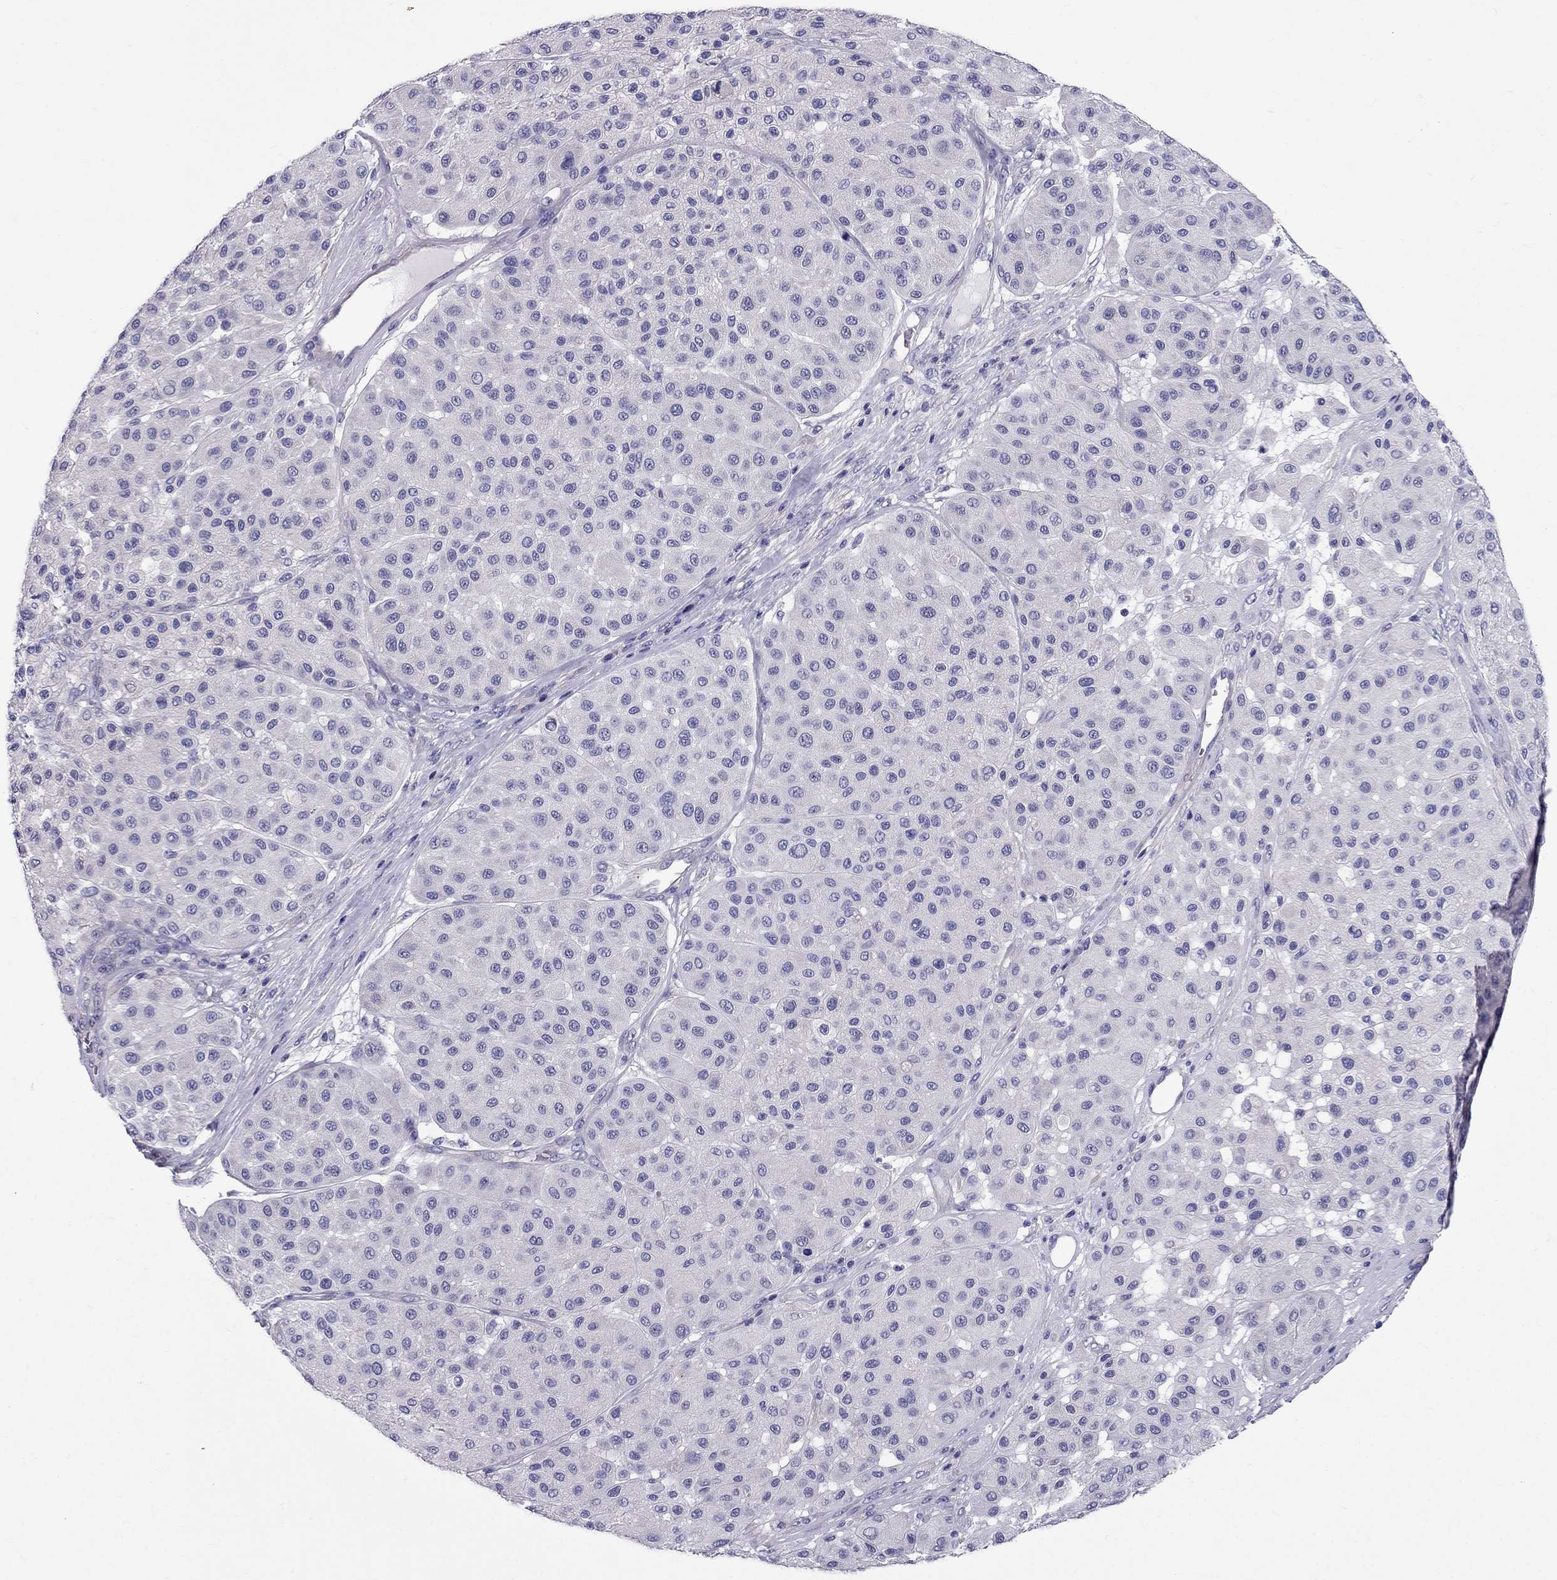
{"staining": {"intensity": "negative", "quantity": "none", "location": "none"}, "tissue": "melanoma", "cell_type": "Tumor cells", "image_type": "cancer", "snomed": [{"axis": "morphology", "description": "Malignant melanoma, Metastatic site"}, {"axis": "topography", "description": "Smooth muscle"}], "caption": "Malignant melanoma (metastatic site) was stained to show a protein in brown. There is no significant expression in tumor cells.", "gene": "GPR50", "patient": {"sex": "male", "age": 41}}